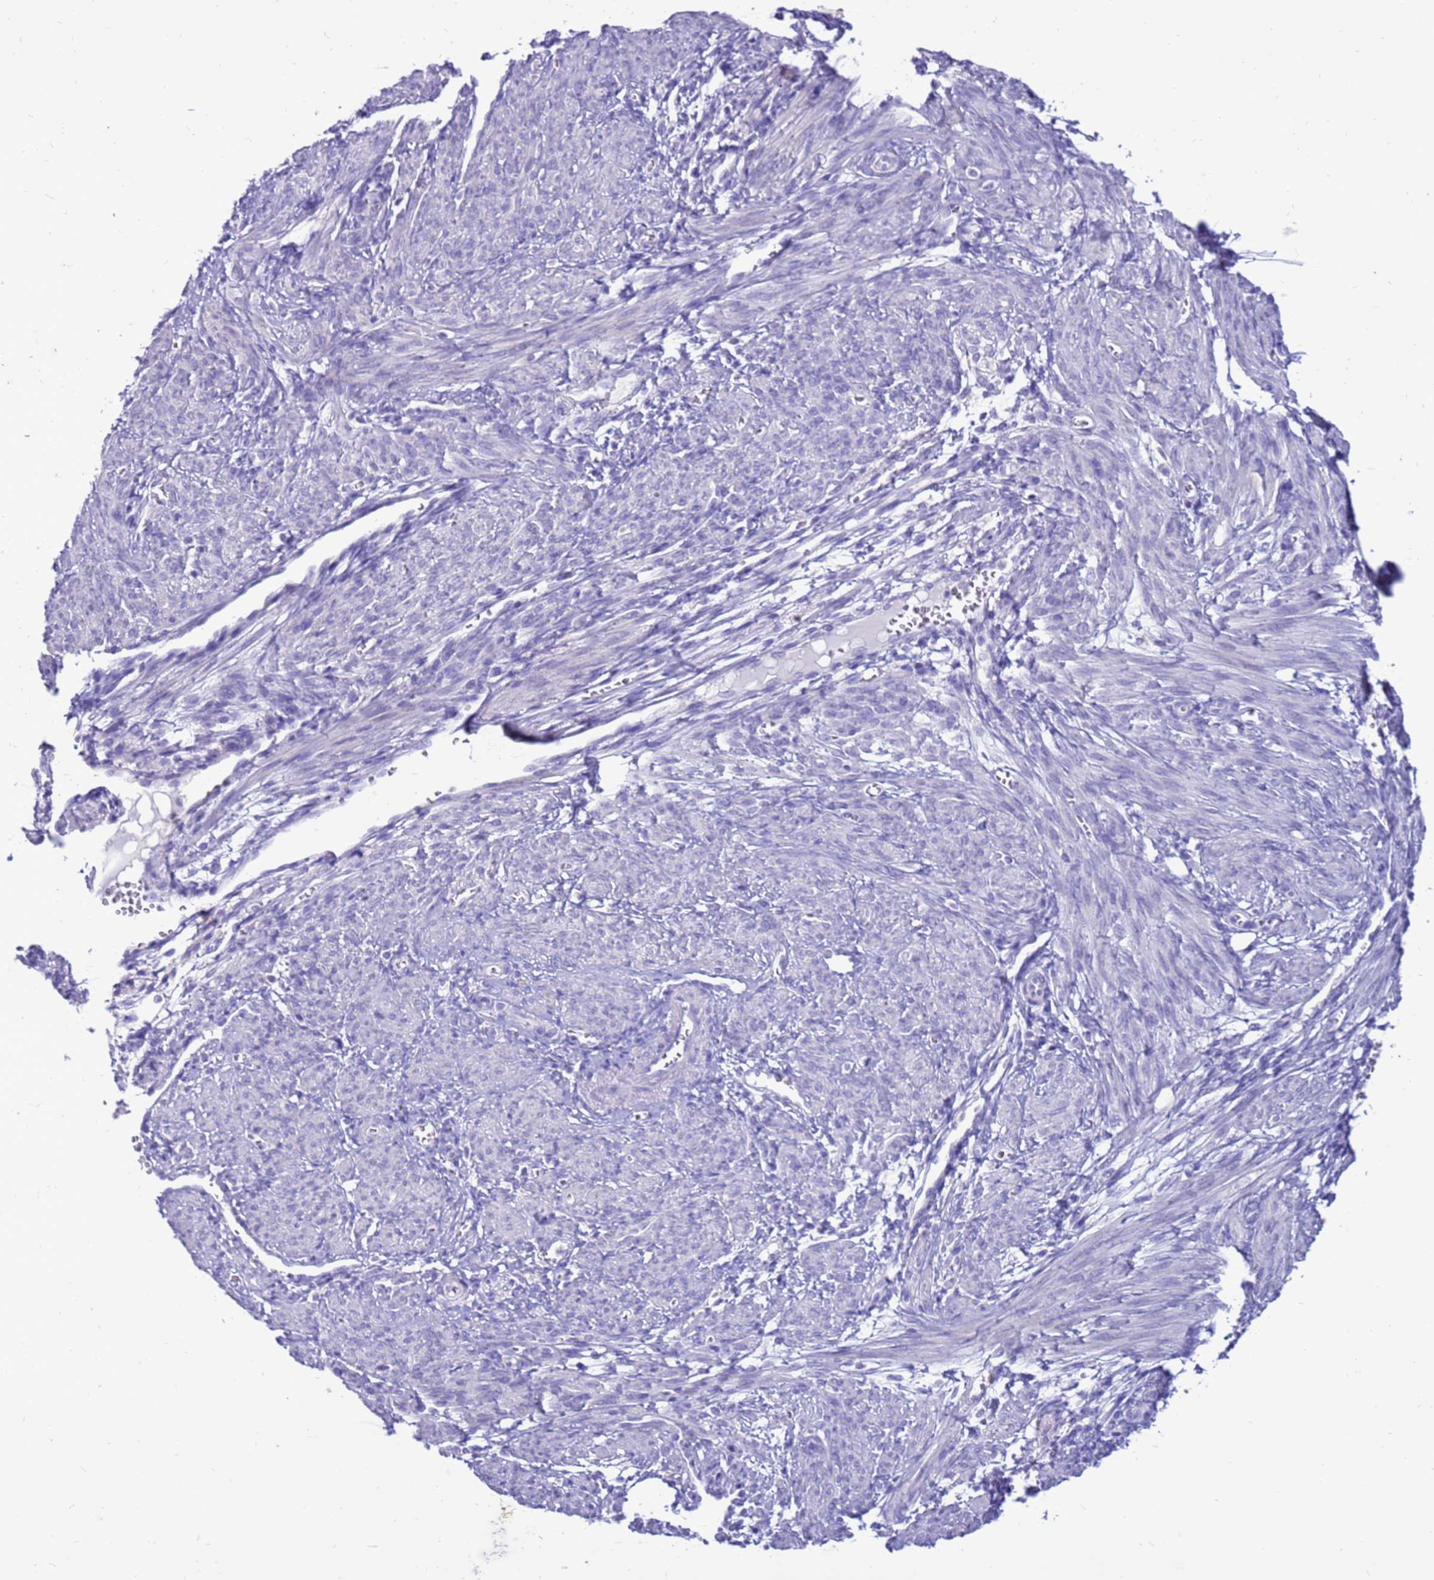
{"staining": {"intensity": "negative", "quantity": "none", "location": "none"}, "tissue": "smooth muscle", "cell_type": "Smooth muscle cells", "image_type": "normal", "snomed": [{"axis": "morphology", "description": "Normal tissue, NOS"}, {"axis": "topography", "description": "Smooth muscle"}], "caption": "Protein analysis of unremarkable smooth muscle demonstrates no significant staining in smooth muscle cells.", "gene": "PDE10A", "patient": {"sex": "female", "age": 39}}